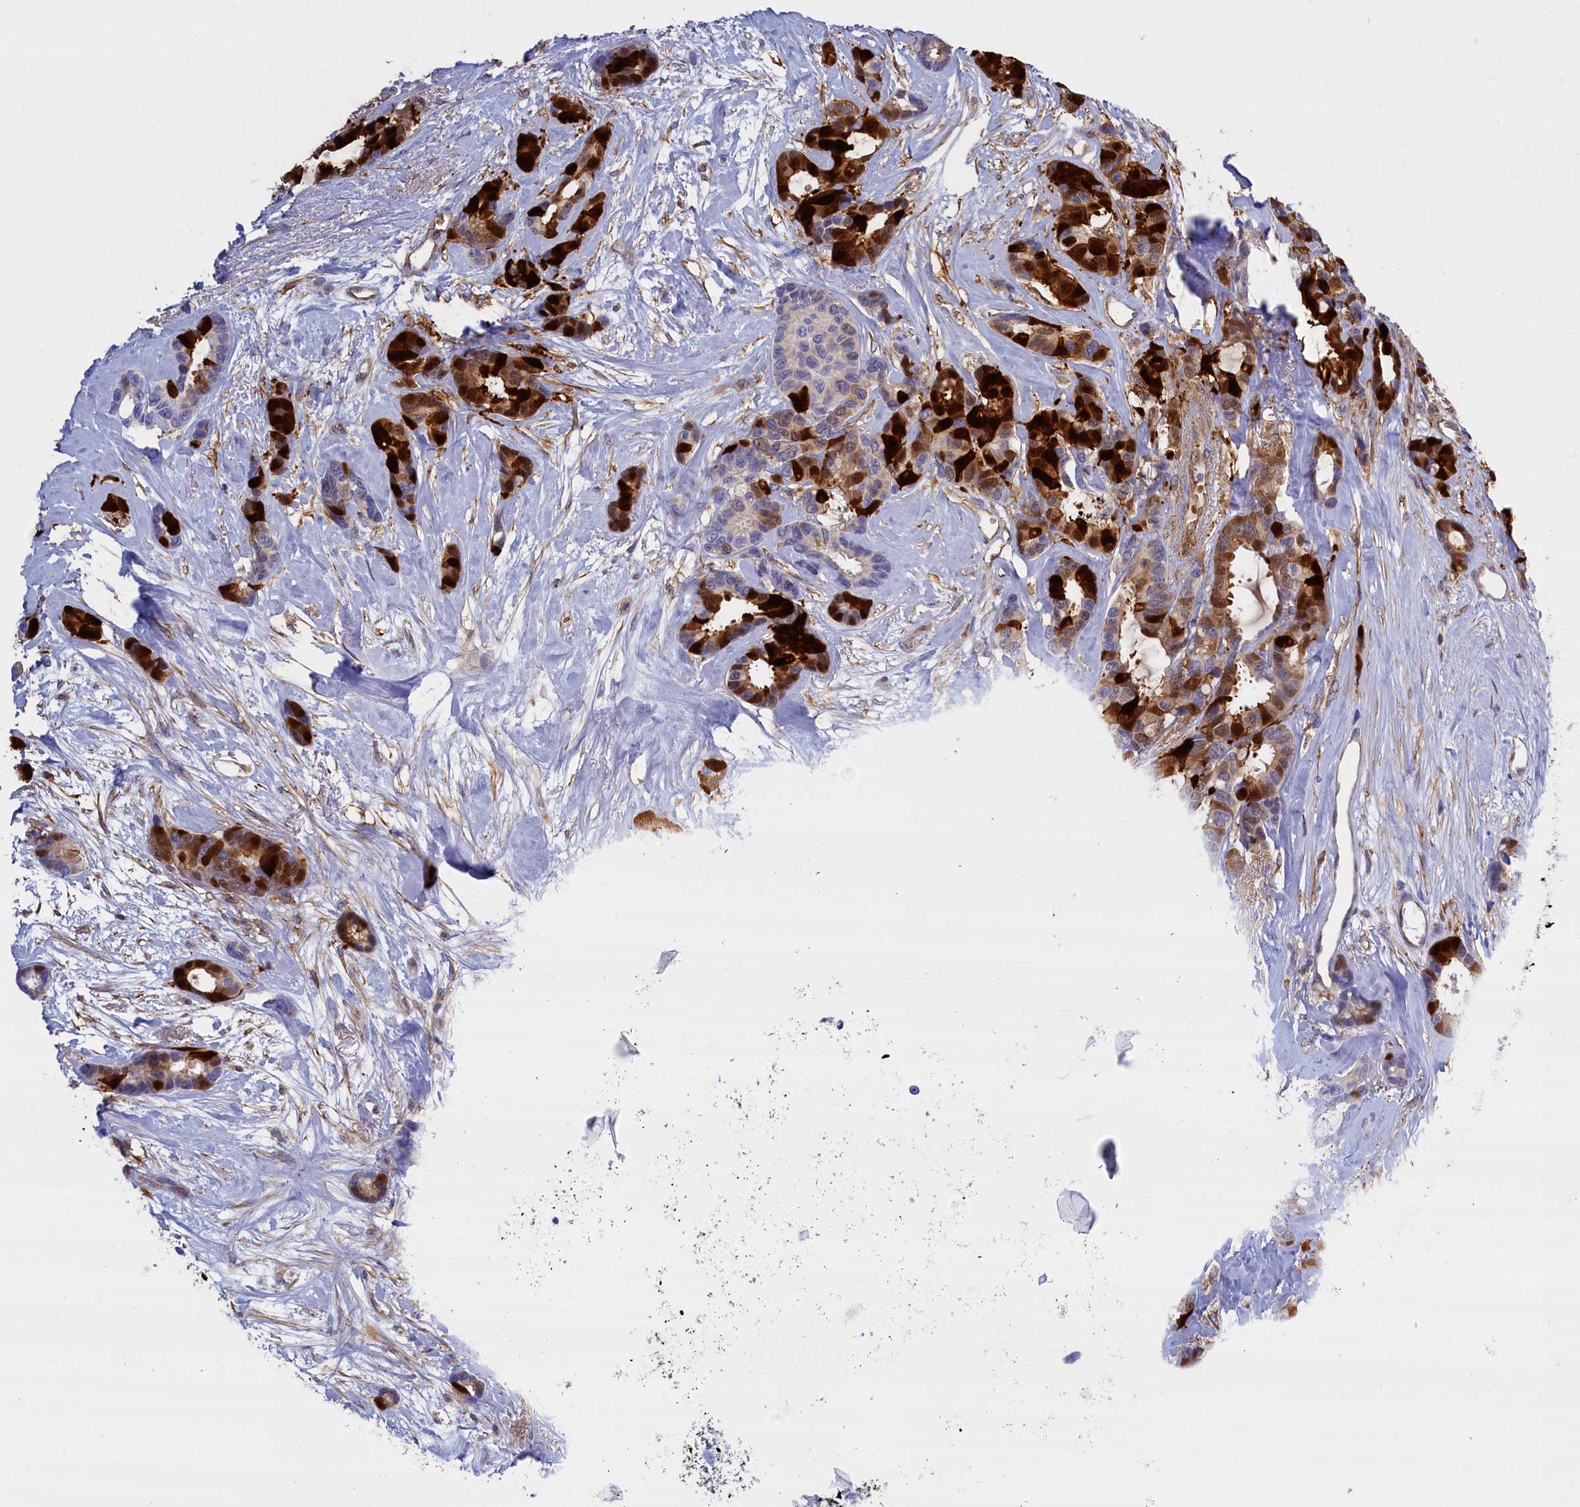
{"staining": {"intensity": "strong", "quantity": "25%-75%", "location": "cytoplasmic/membranous,nuclear"}, "tissue": "breast cancer", "cell_type": "Tumor cells", "image_type": "cancer", "snomed": [{"axis": "morphology", "description": "Duct carcinoma"}, {"axis": "topography", "description": "Breast"}], "caption": "Breast cancer (intraductal carcinoma) stained for a protein (brown) shows strong cytoplasmic/membranous and nuclear positive positivity in about 25%-75% of tumor cells.", "gene": "ABCC12", "patient": {"sex": "female", "age": 87}}